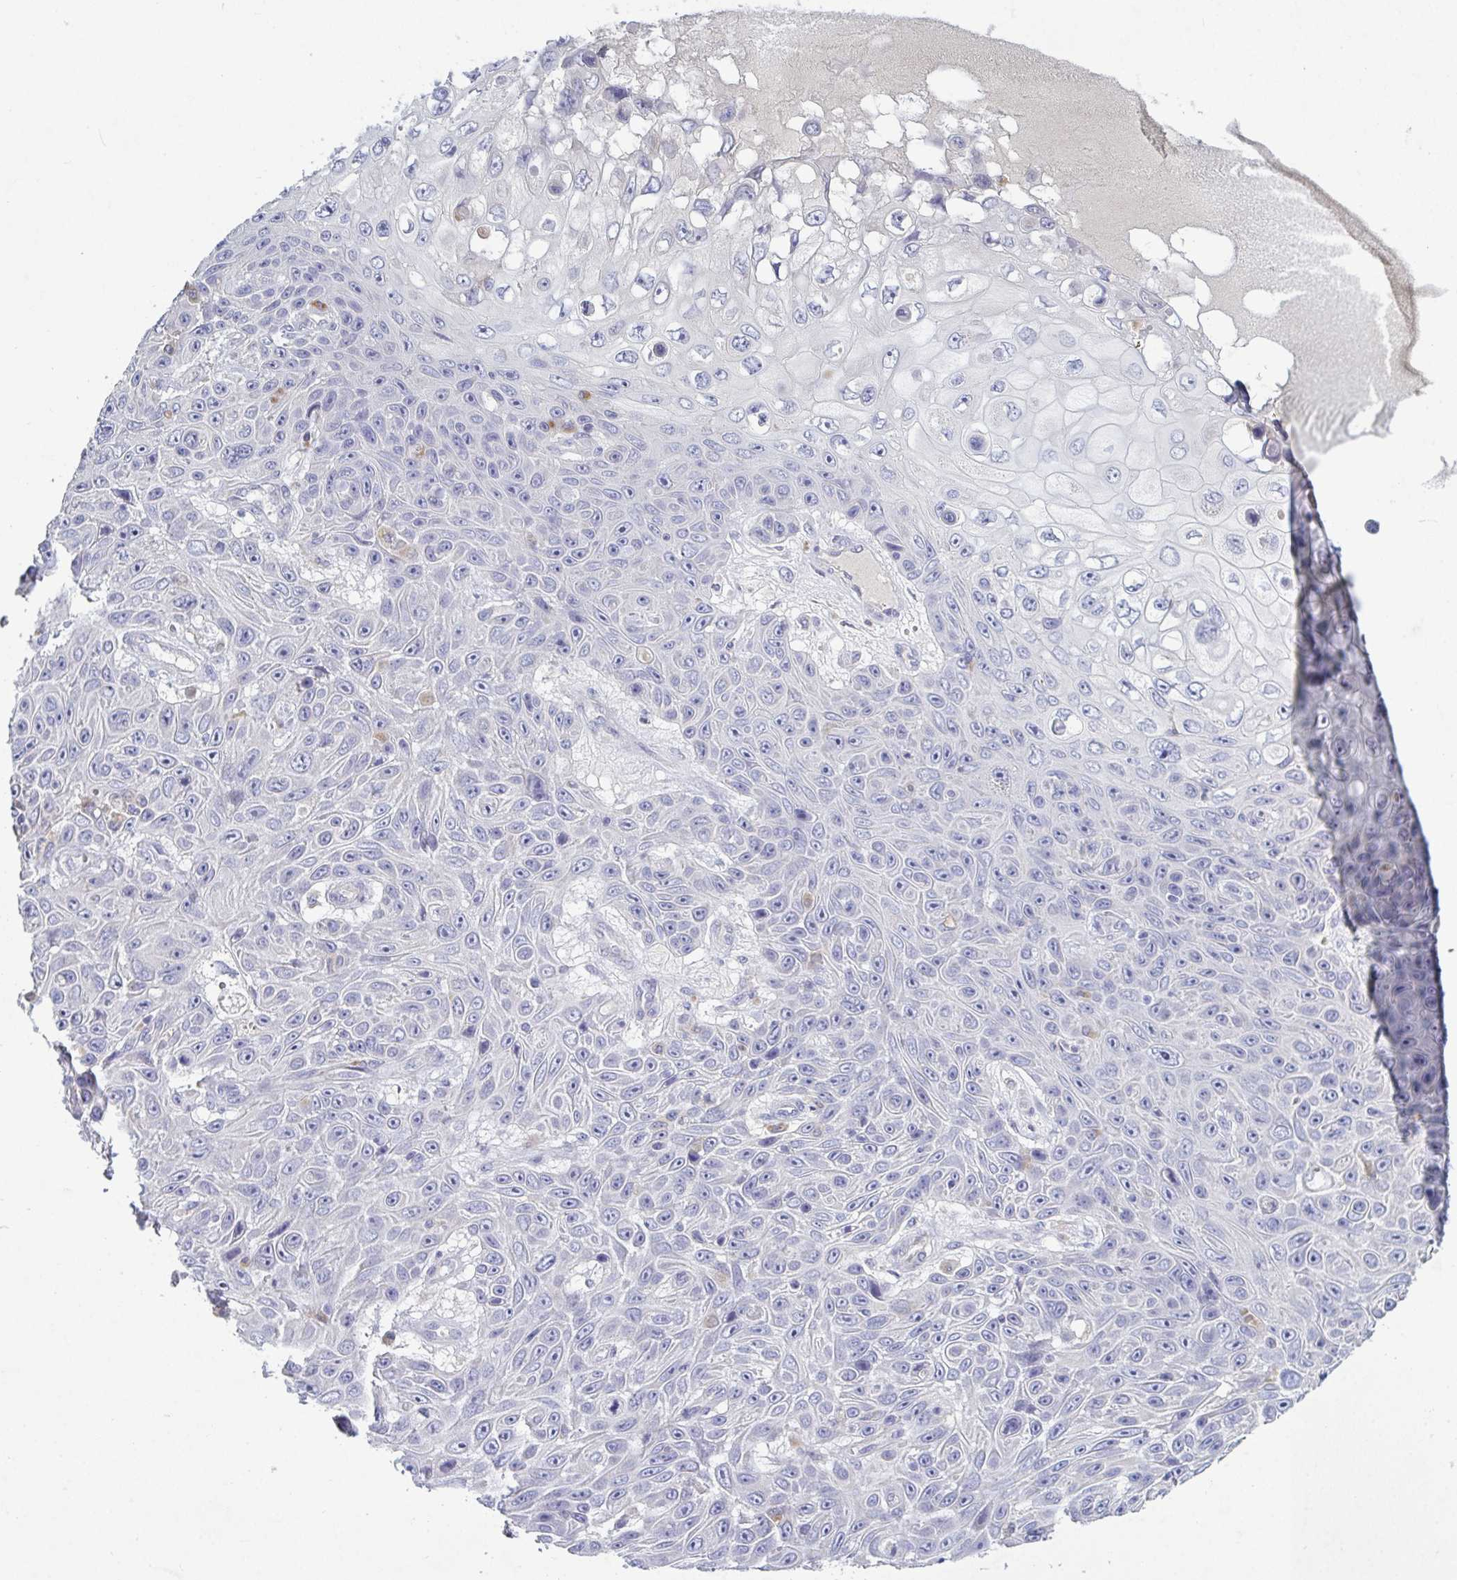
{"staining": {"intensity": "negative", "quantity": "none", "location": "none"}, "tissue": "skin cancer", "cell_type": "Tumor cells", "image_type": "cancer", "snomed": [{"axis": "morphology", "description": "Squamous cell carcinoma, NOS"}, {"axis": "topography", "description": "Skin"}], "caption": "Skin cancer was stained to show a protein in brown. There is no significant positivity in tumor cells. (Brightfield microscopy of DAB IHC at high magnification).", "gene": "GALNT13", "patient": {"sex": "male", "age": 82}}